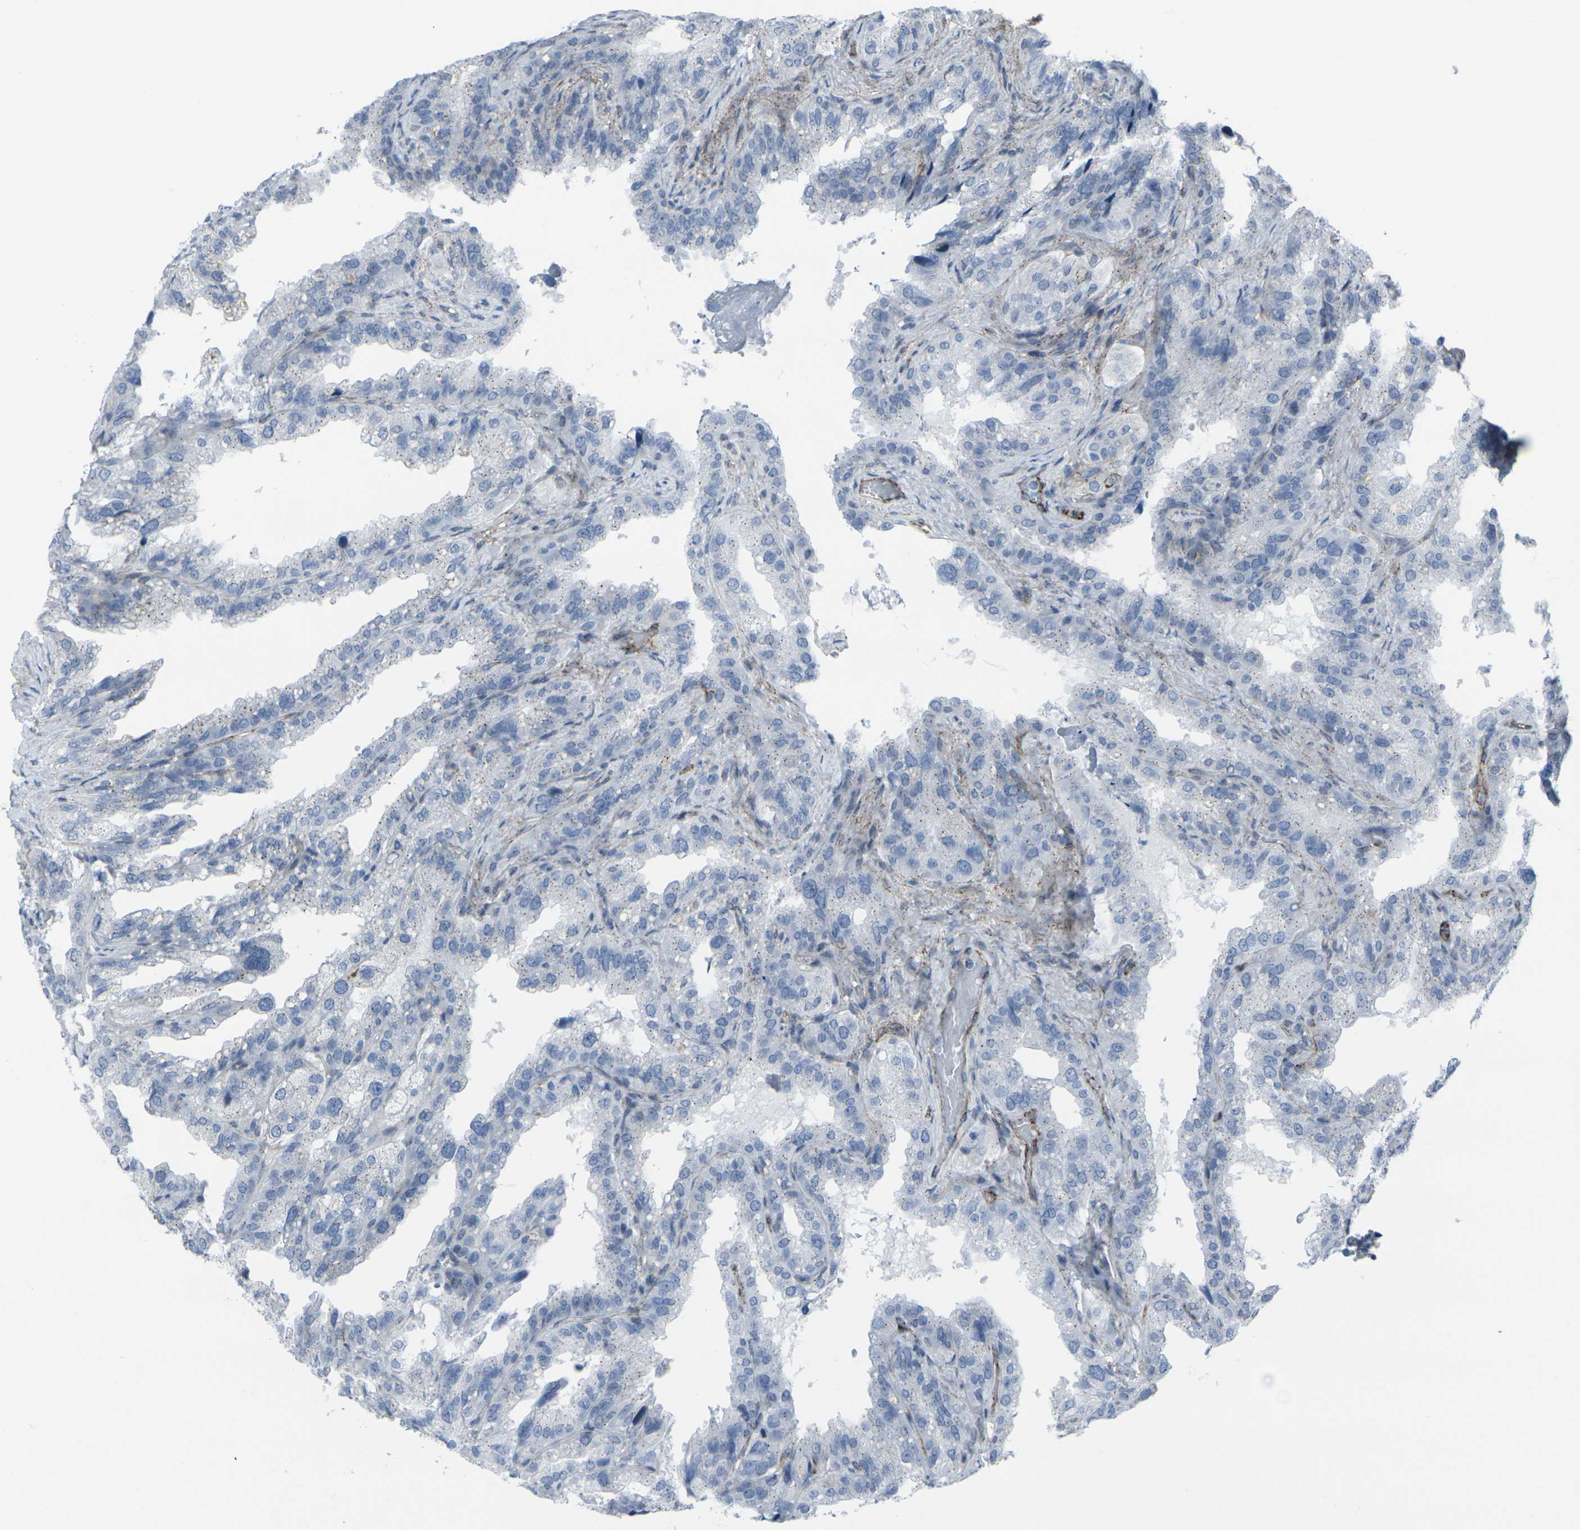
{"staining": {"intensity": "negative", "quantity": "none", "location": "none"}, "tissue": "seminal vesicle", "cell_type": "Glandular cells", "image_type": "normal", "snomed": [{"axis": "morphology", "description": "Normal tissue, NOS"}, {"axis": "topography", "description": "Seminal veicle"}], "caption": "The histopathology image displays no staining of glandular cells in benign seminal vesicle.", "gene": "CDH11", "patient": {"sex": "male", "age": 68}}